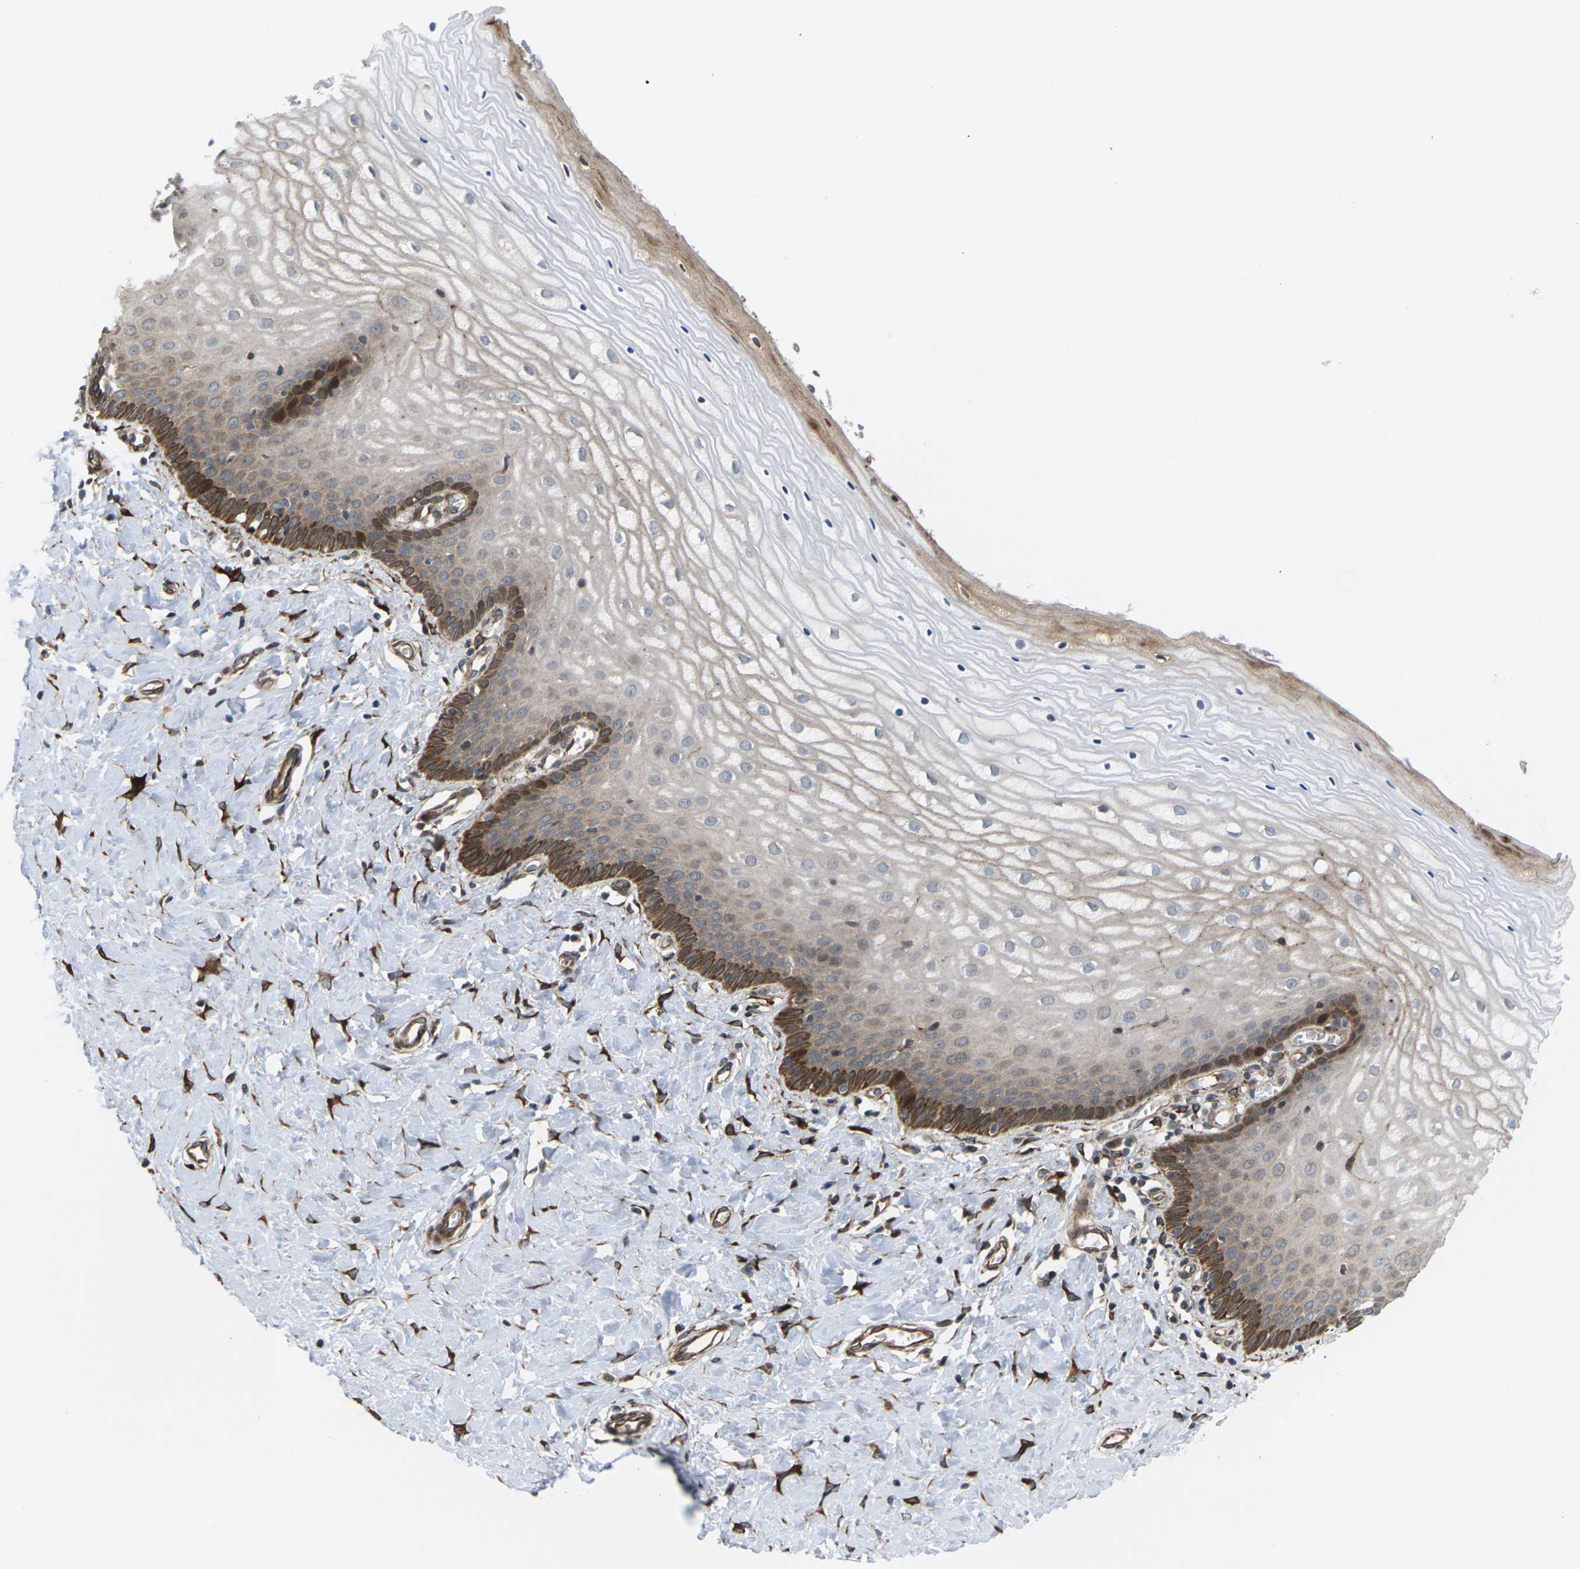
{"staining": {"intensity": "strong", "quantity": "25%-75%", "location": "cytoplasmic/membranous"}, "tissue": "cervix", "cell_type": "Squamous epithelial cells", "image_type": "normal", "snomed": [{"axis": "morphology", "description": "Normal tissue, NOS"}, {"axis": "topography", "description": "Cervix"}], "caption": "Strong cytoplasmic/membranous protein staining is seen in approximately 25%-75% of squamous epithelial cells in cervix. (DAB (3,3'-diaminobenzidine) IHC with brightfield microscopy, high magnification).", "gene": "ROBO1", "patient": {"sex": "female", "age": 55}}